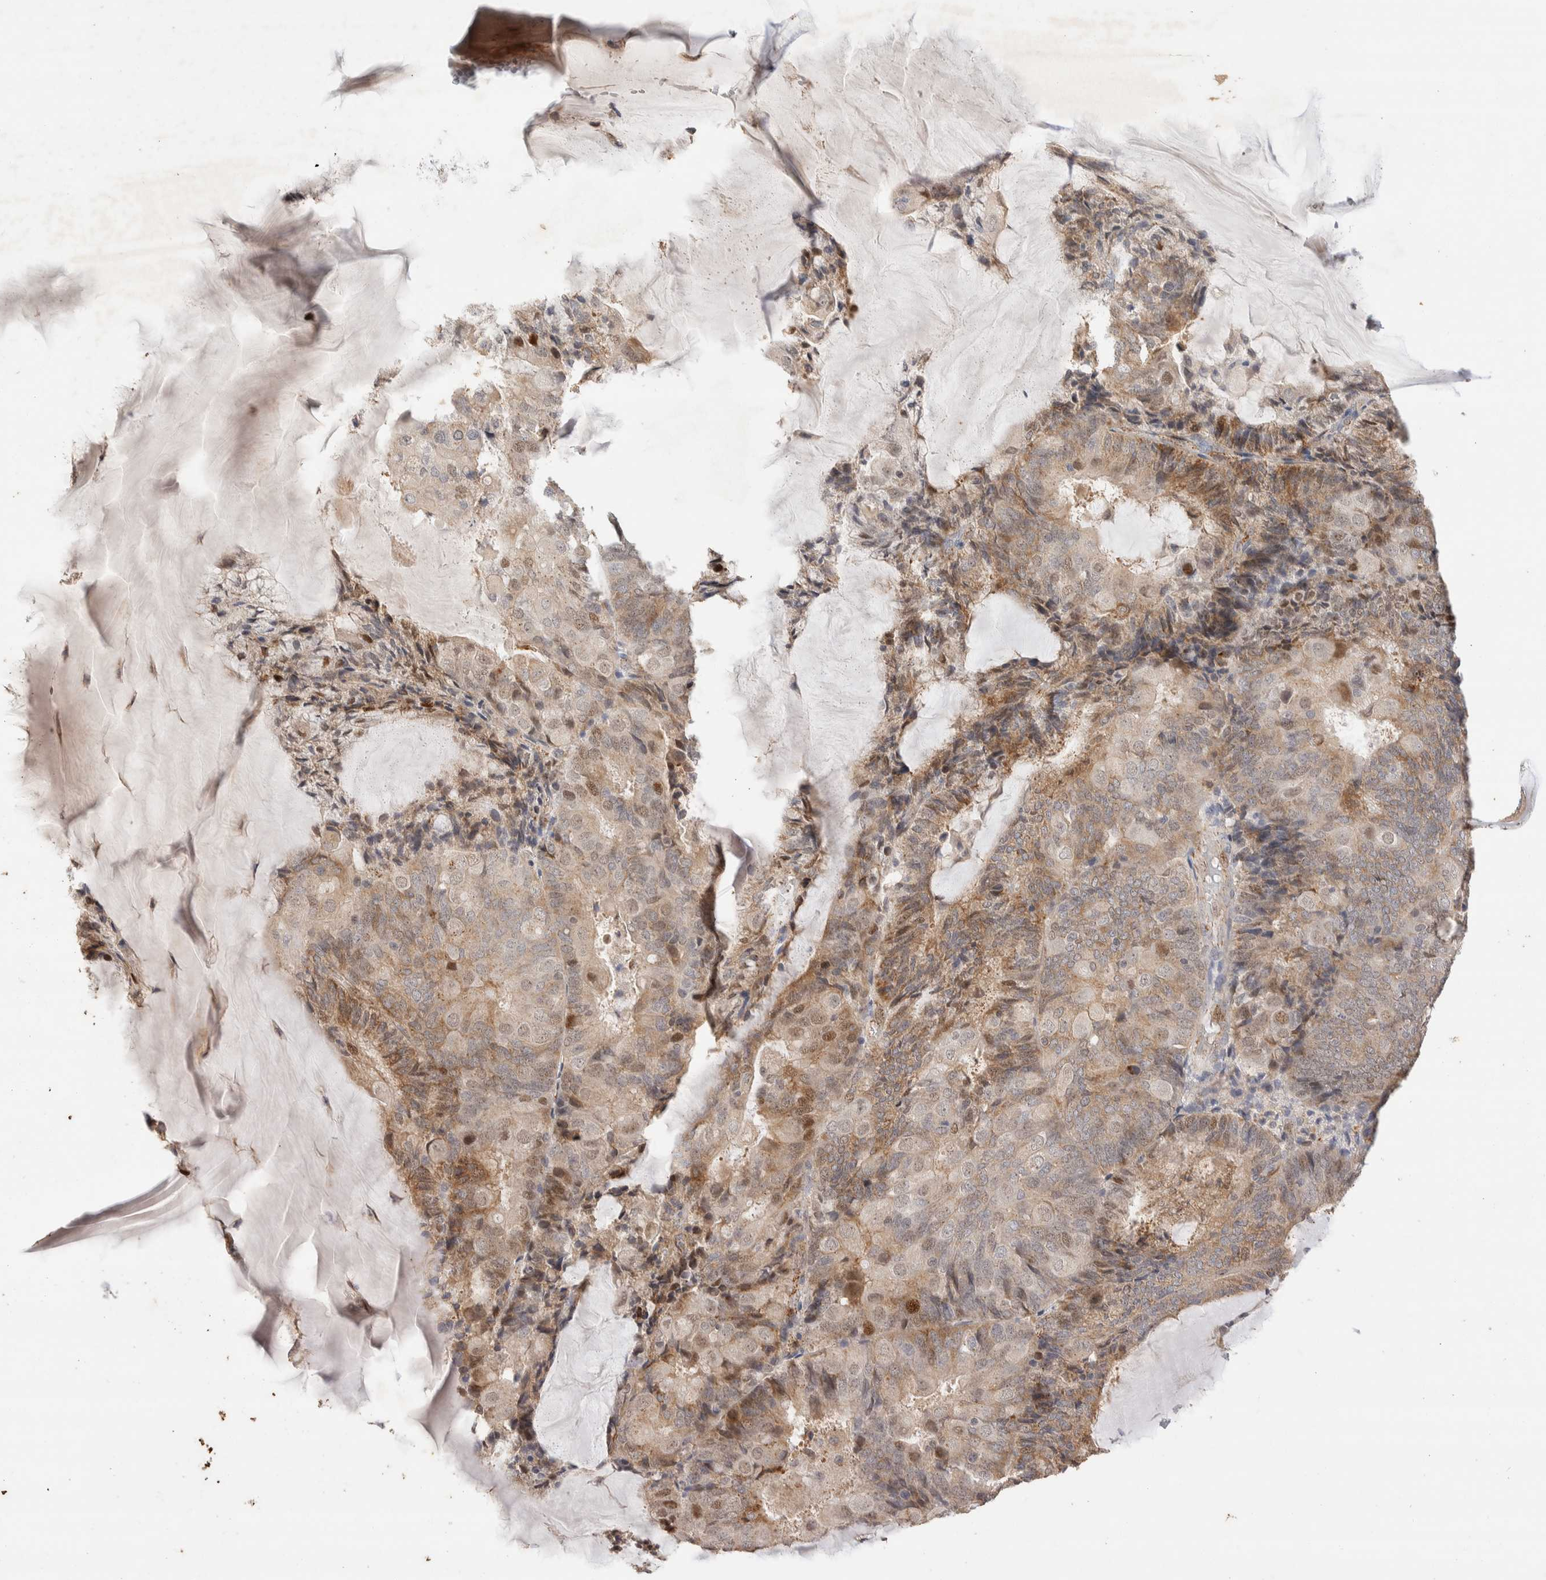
{"staining": {"intensity": "moderate", "quantity": "25%-75%", "location": "cytoplasmic/membranous"}, "tissue": "endometrial cancer", "cell_type": "Tumor cells", "image_type": "cancer", "snomed": [{"axis": "morphology", "description": "Adenocarcinoma, NOS"}, {"axis": "topography", "description": "Endometrium"}], "caption": "Immunohistochemical staining of endometrial cancer demonstrates moderate cytoplasmic/membranous protein staining in about 25%-75% of tumor cells.", "gene": "NSMAF", "patient": {"sex": "female", "age": 81}}